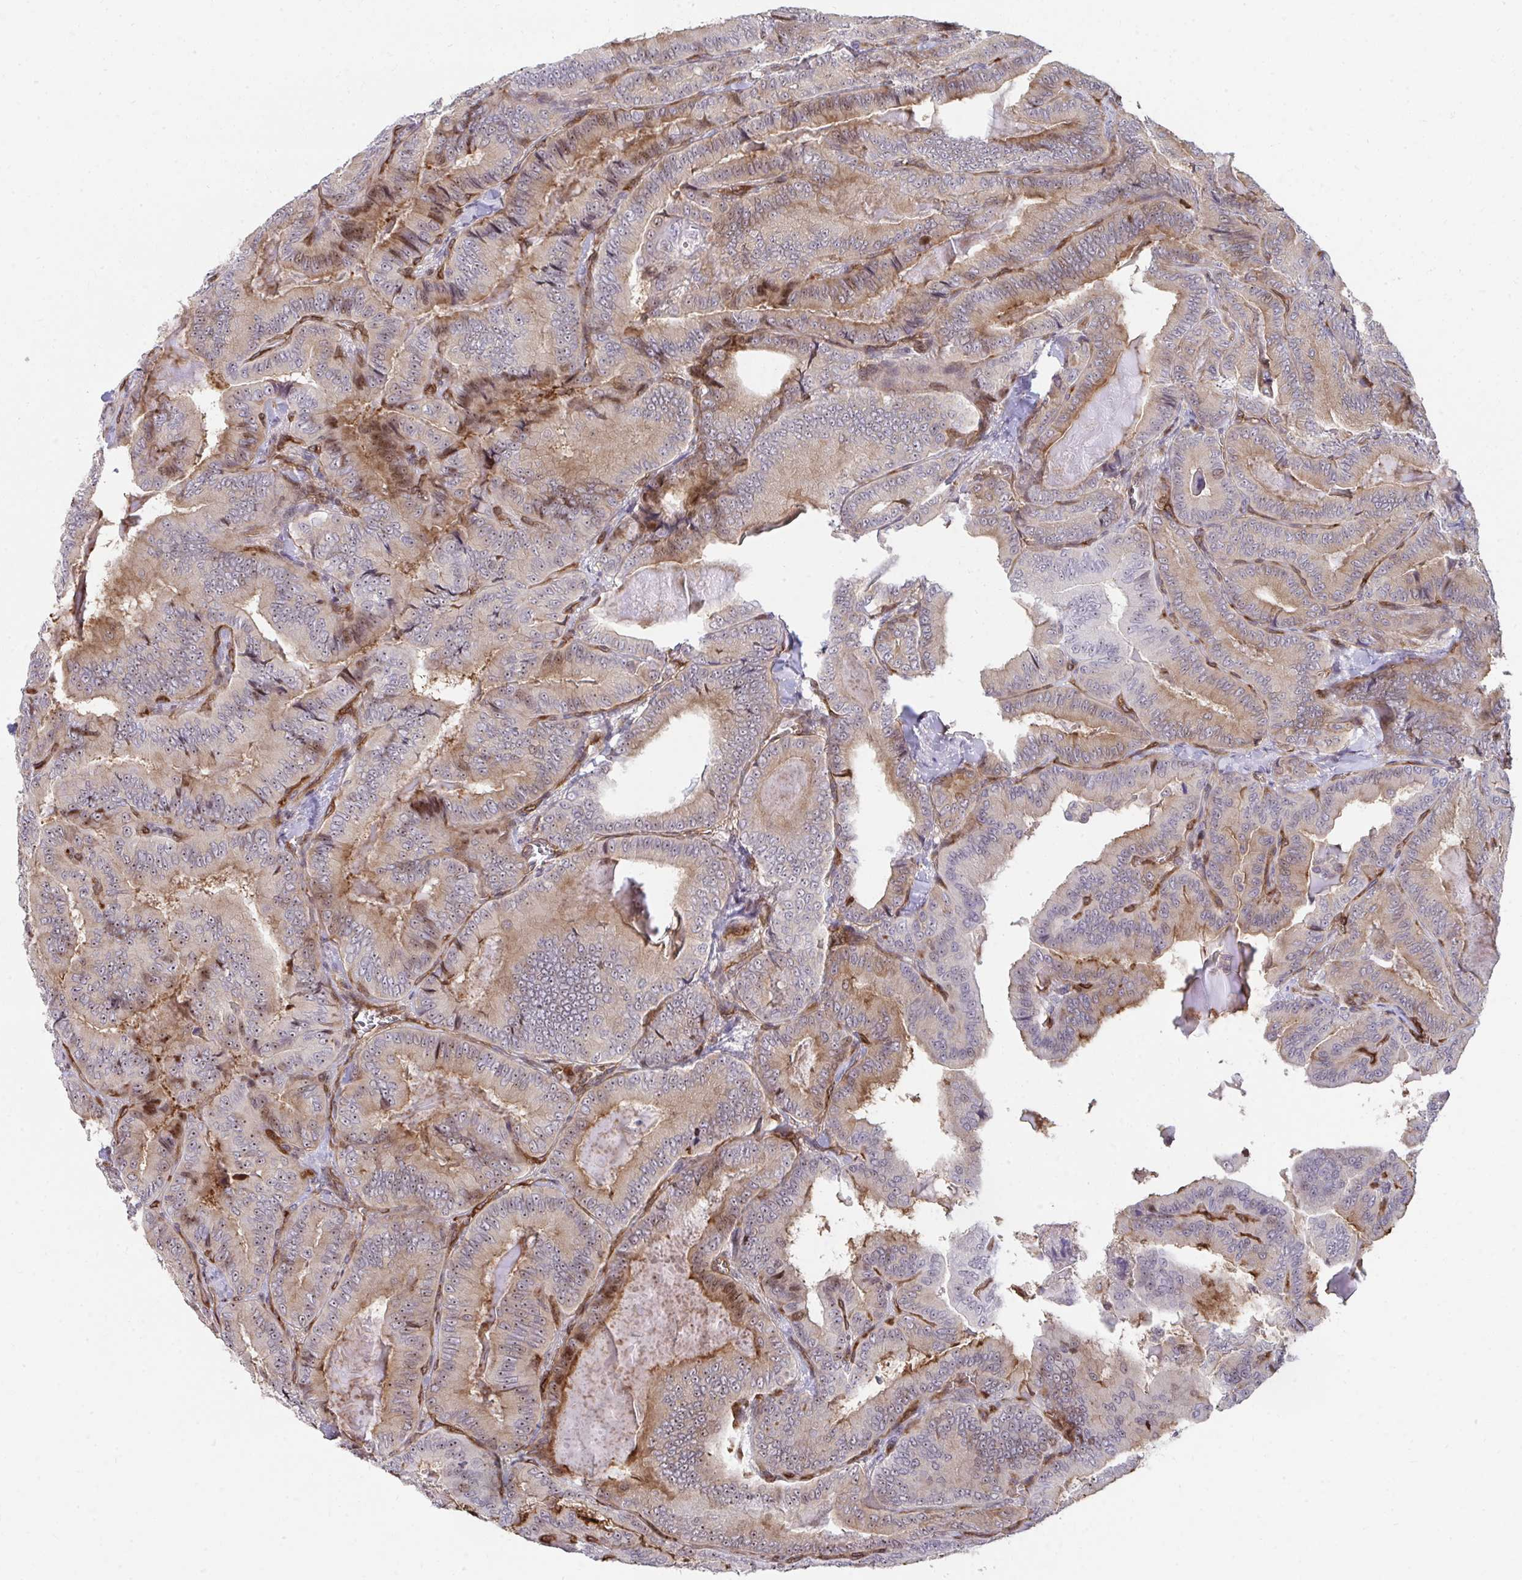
{"staining": {"intensity": "moderate", "quantity": ">75%", "location": "cytoplasmic/membranous,nuclear"}, "tissue": "thyroid cancer", "cell_type": "Tumor cells", "image_type": "cancer", "snomed": [{"axis": "morphology", "description": "Papillary adenocarcinoma, NOS"}, {"axis": "topography", "description": "Thyroid gland"}], "caption": "Tumor cells exhibit medium levels of moderate cytoplasmic/membranous and nuclear positivity in approximately >75% of cells in human papillary adenocarcinoma (thyroid).", "gene": "FOXN3", "patient": {"sex": "male", "age": 61}}